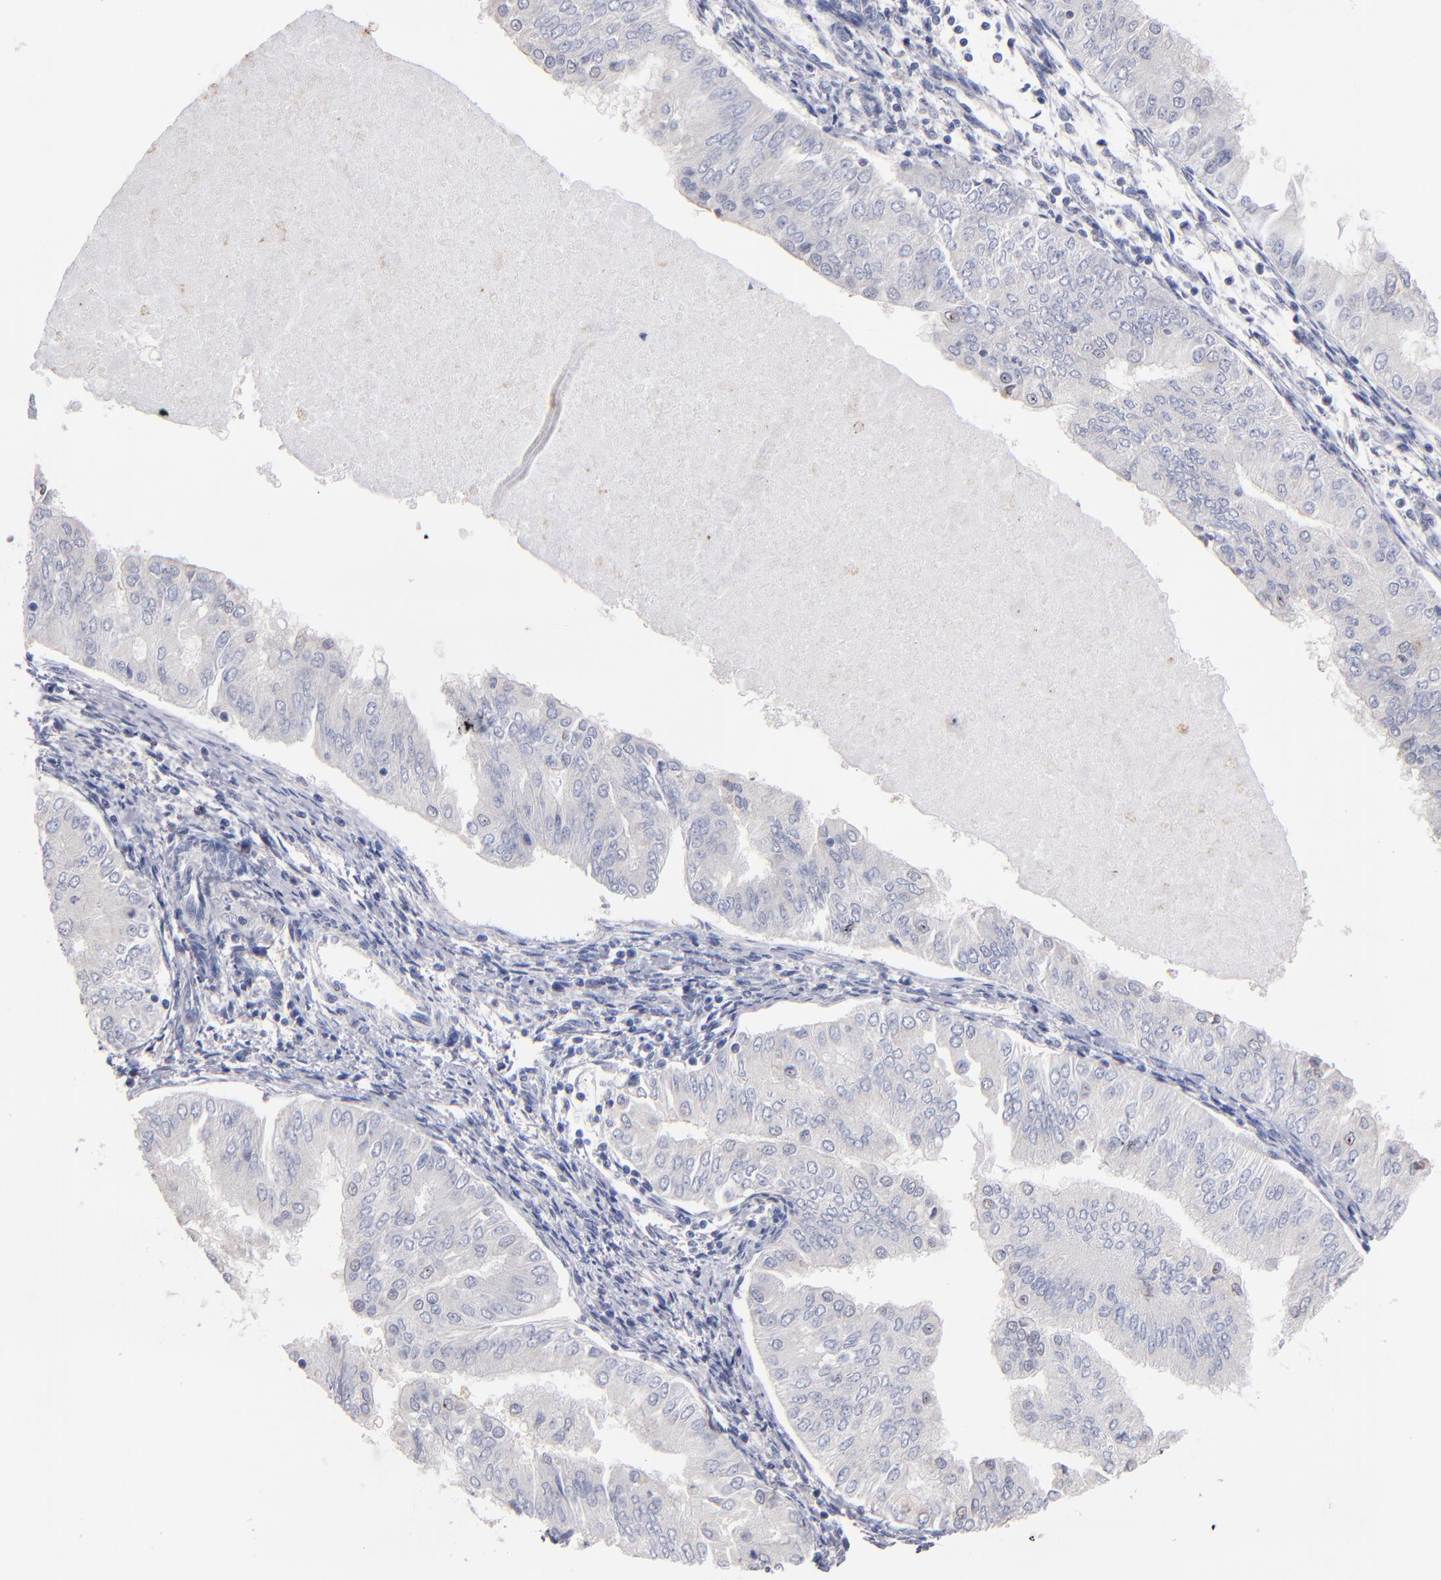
{"staining": {"intensity": "negative", "quantity": "none", "location": "none"}, "tissue": "endometrial cancer", "cell_type": "Tumor cells", "image_type": "cancer", "snomed": [{"axis": "morphology", "description": "Adenocarcinoma, NOS"}, {"axis": "topography", "description": "Endometrium"}], "caption": "Endometrial cancer (adenocarcinoma) stained for a protein using IHC exhibits no expression tumor cells.", "gene": "RAF1", "patient": {"sex": "female", "age": 53}}